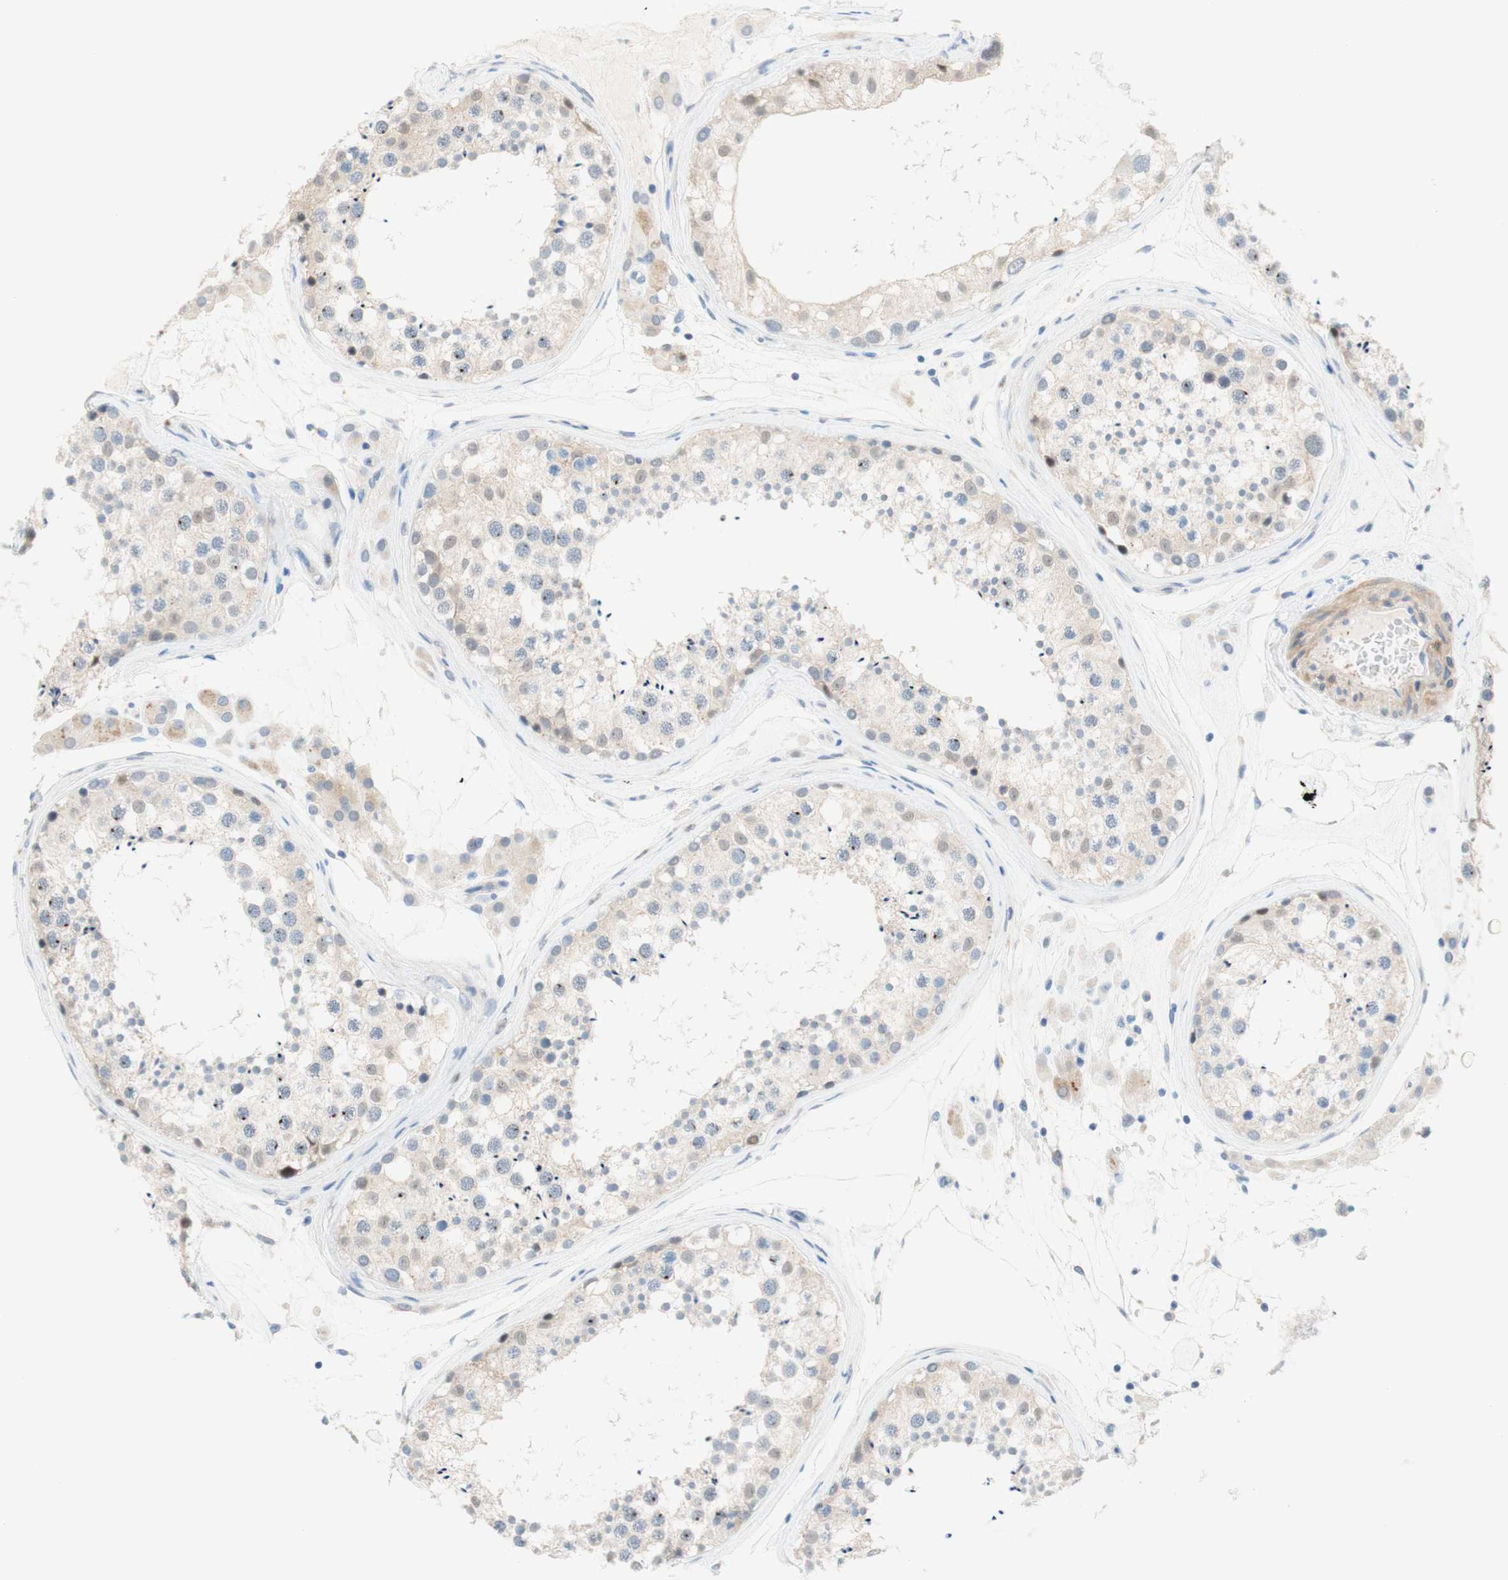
{"staining": {"intensity": "moderate", "quantity": "25%-75%", "location": "cytoplasmic/membranous,nuclear"}, "tissue": "testis", "cell_type": "Cells in seminiferous ducts", "image_type": "normal", "snomed": [{"axis": "morphology", "description": "Normal tissue, NOS"}, {"axis": "topography", "description": "Testis"}], "caption": "DAB immunohistochemical staining of benign human testis demonstrates moderate cytoplasmic/membranous,nuclear protein staining in about 25%-75% of cells in seminiferous ducts.", "gene": "ENTREP2", "patient": {"sex": "male", "age": 46}}